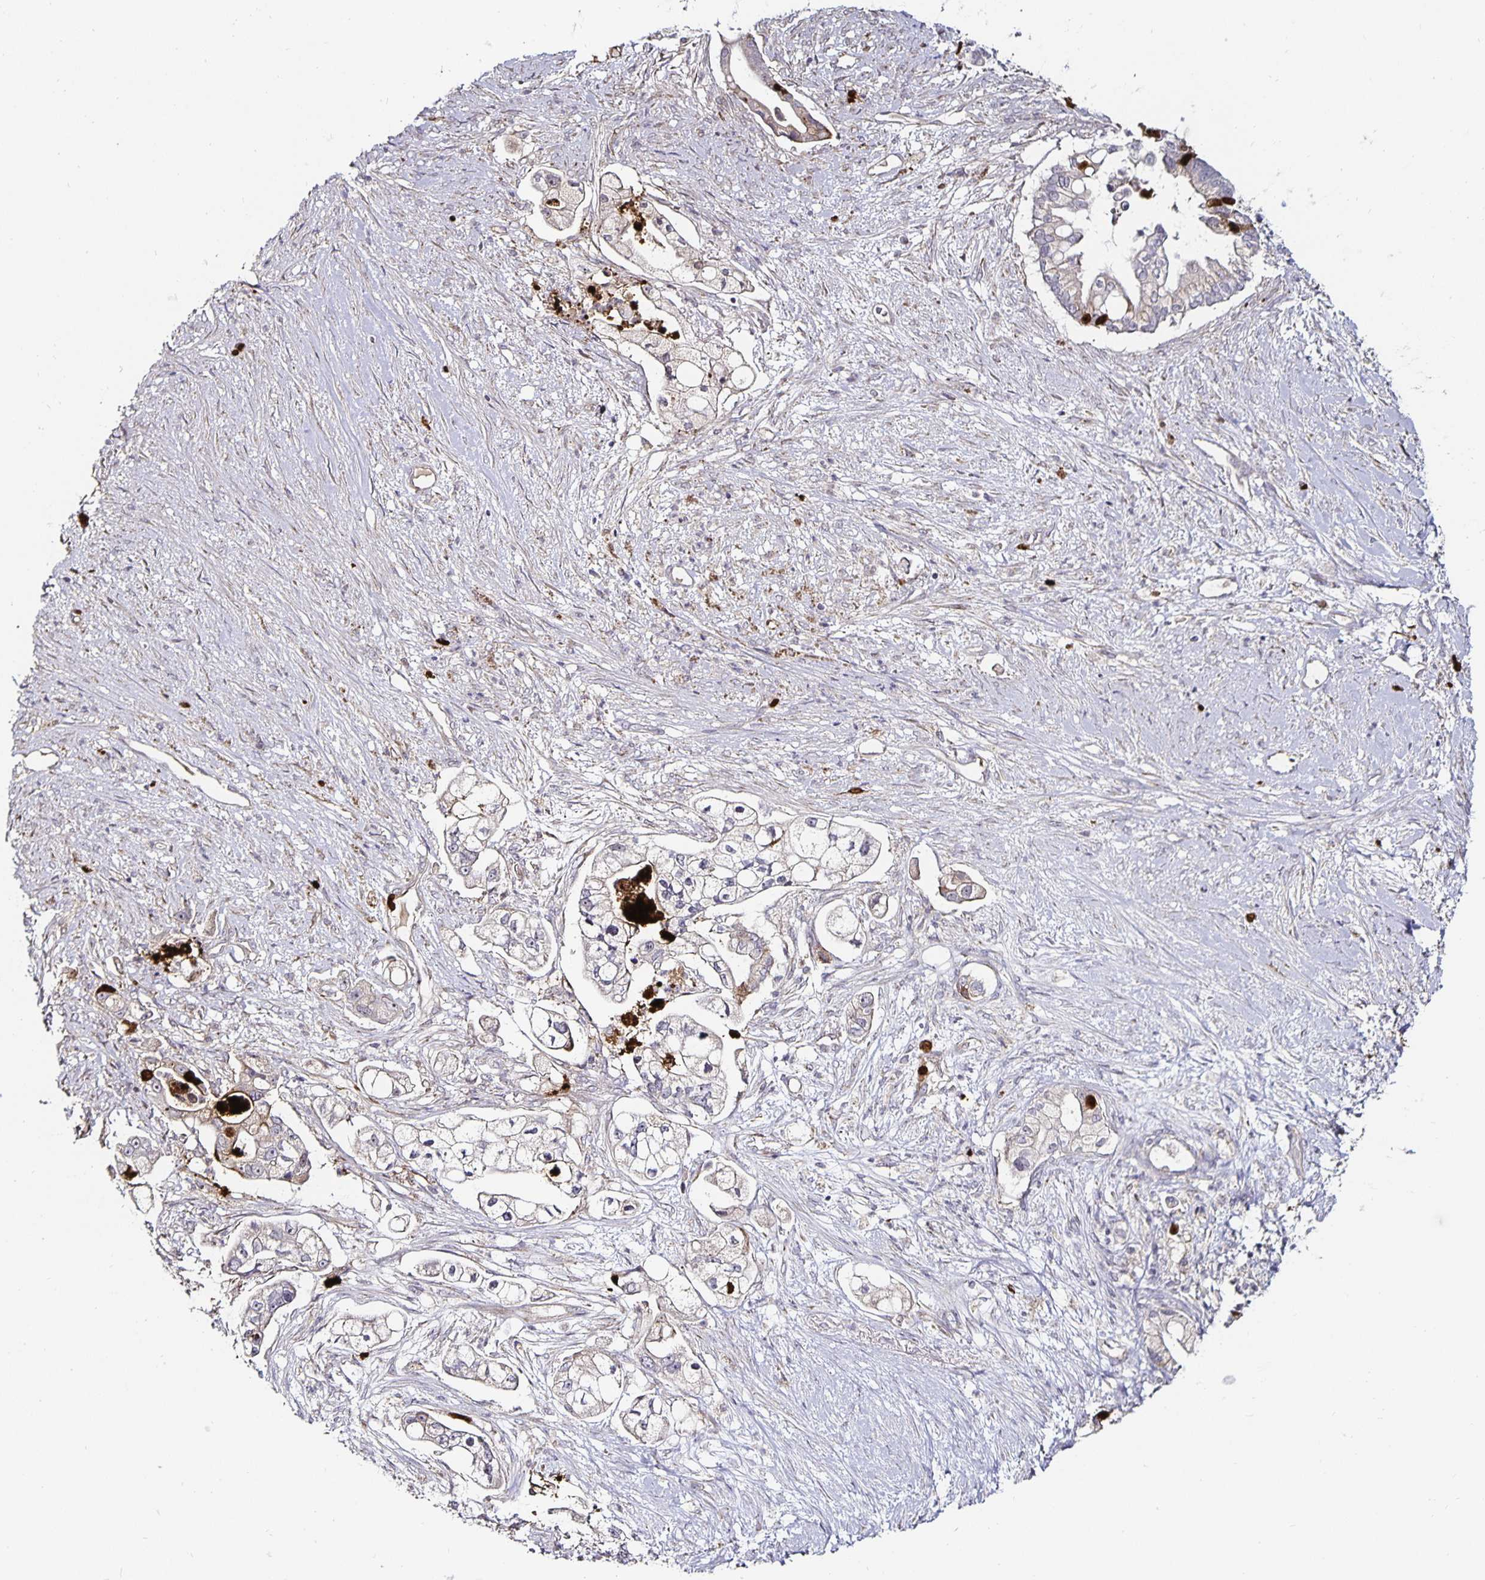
{"staining": {"intensity": "strong", "quantity": "<25%", "location": "nuclear"}, "tissue": "pancreatic cancer", "cell_type": "Tumor cells", "image_type": "cancer", "snomed": [{"axis": "morphology", "description": "Adenocarcinoma, NOS"}, {"axis": "topography", "description": "Pancreas"}], "caption": "Immunohistochemistry (IHC) photomicrograph of pancreatic adenocarcinoma stained for a protein (brown), which demonstrates medium levels of strong nuclear staining in approximately <25% of tumor cells.", "gene": "ANLN", "patient": {"sex": "female", "age": 69}}